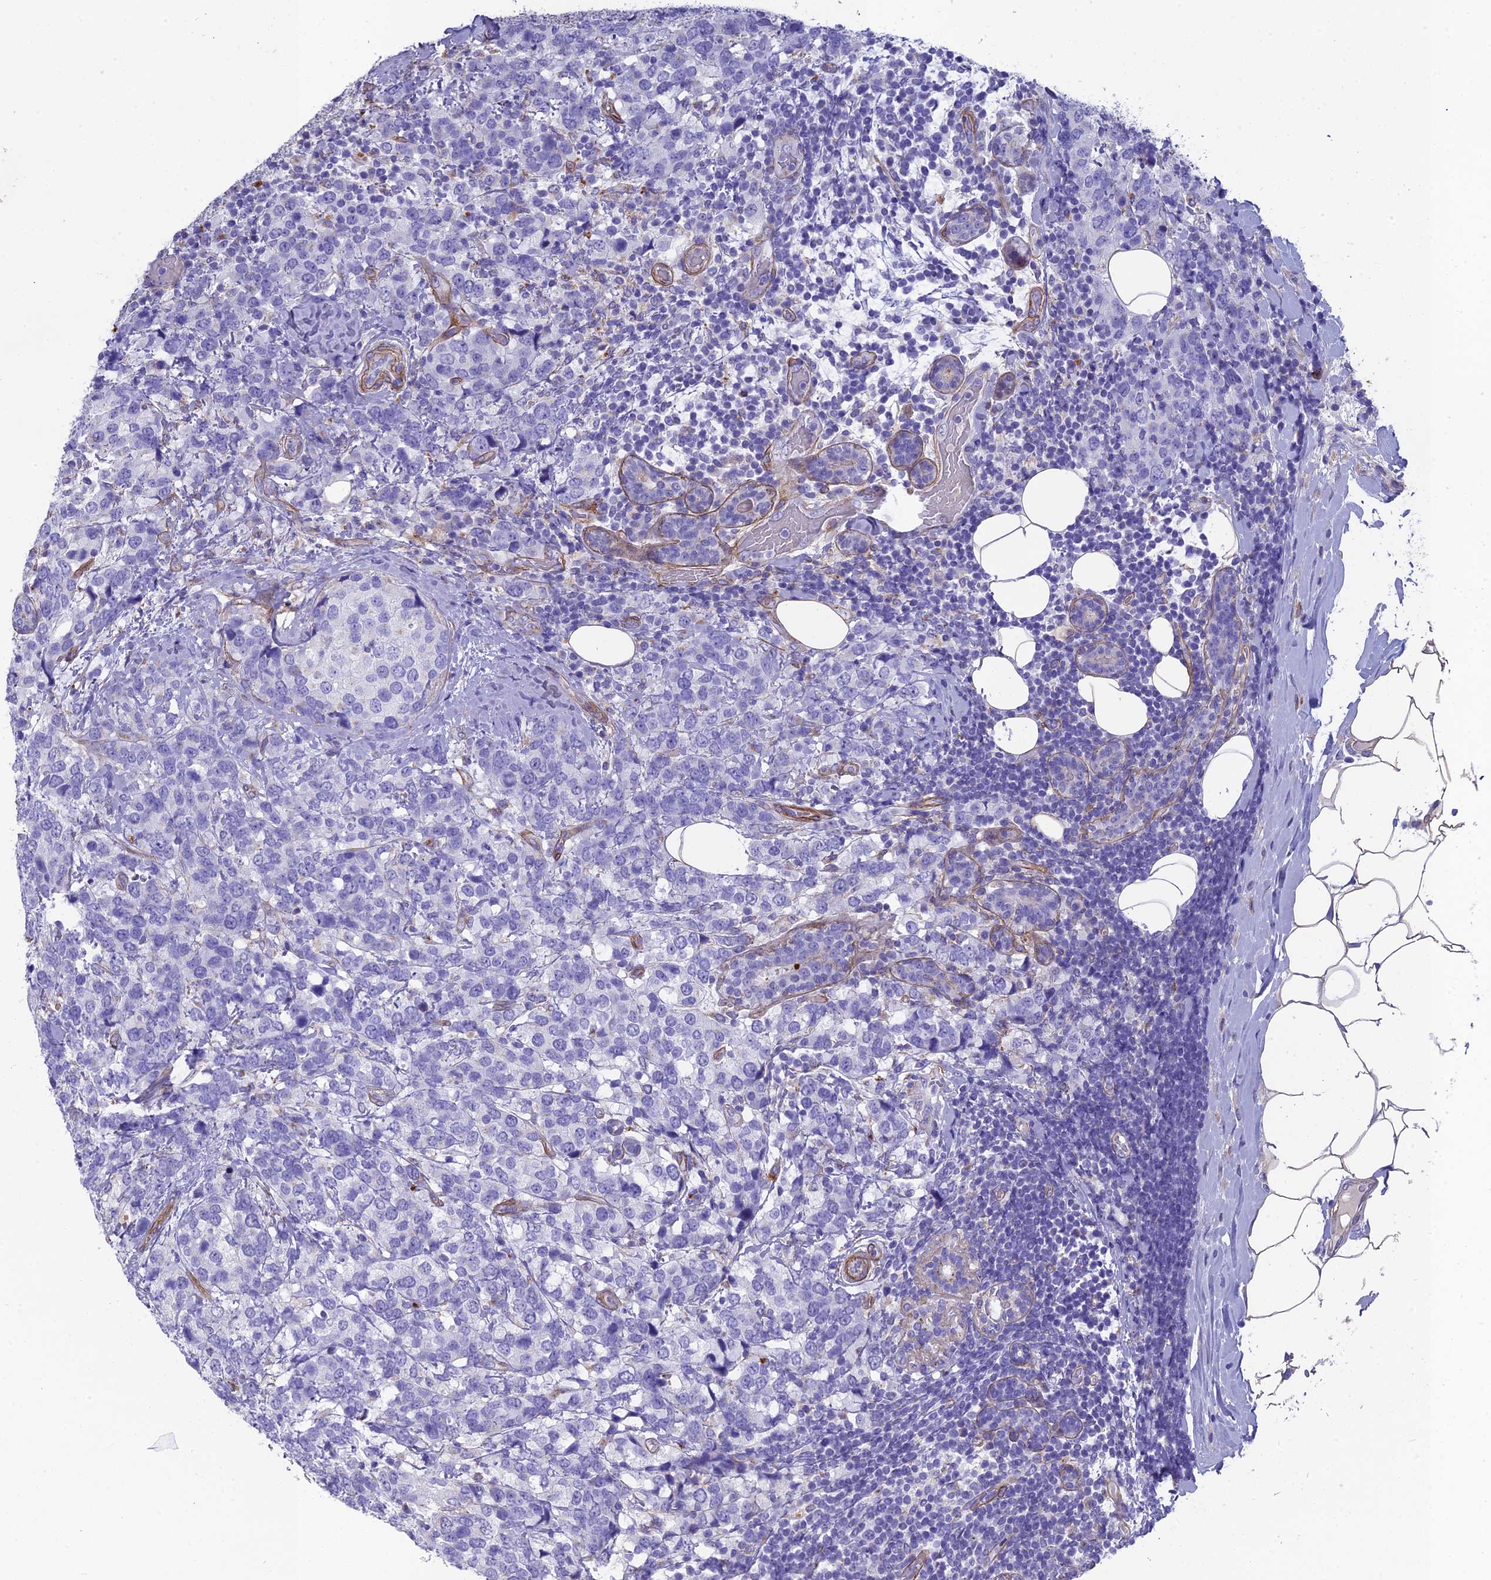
{"staining": {"intensity": "negative", "quantity": "none", "location": "none"}, "tissue": "breast cancer", "cell_type": "Tumor cells", "image_type": "cancer", "snomed": [{"axis": "morphology", "description": "Lobular carcinoma"}, {"axis": "topography", "description": "Breast"}], "caption": "Immunohistochemistry (IHC) of human lobular carcinoma (breast) shows no expression in tumor cells.", "gene": "TNS1", "patient": {"sex": "female", "age": 59}}